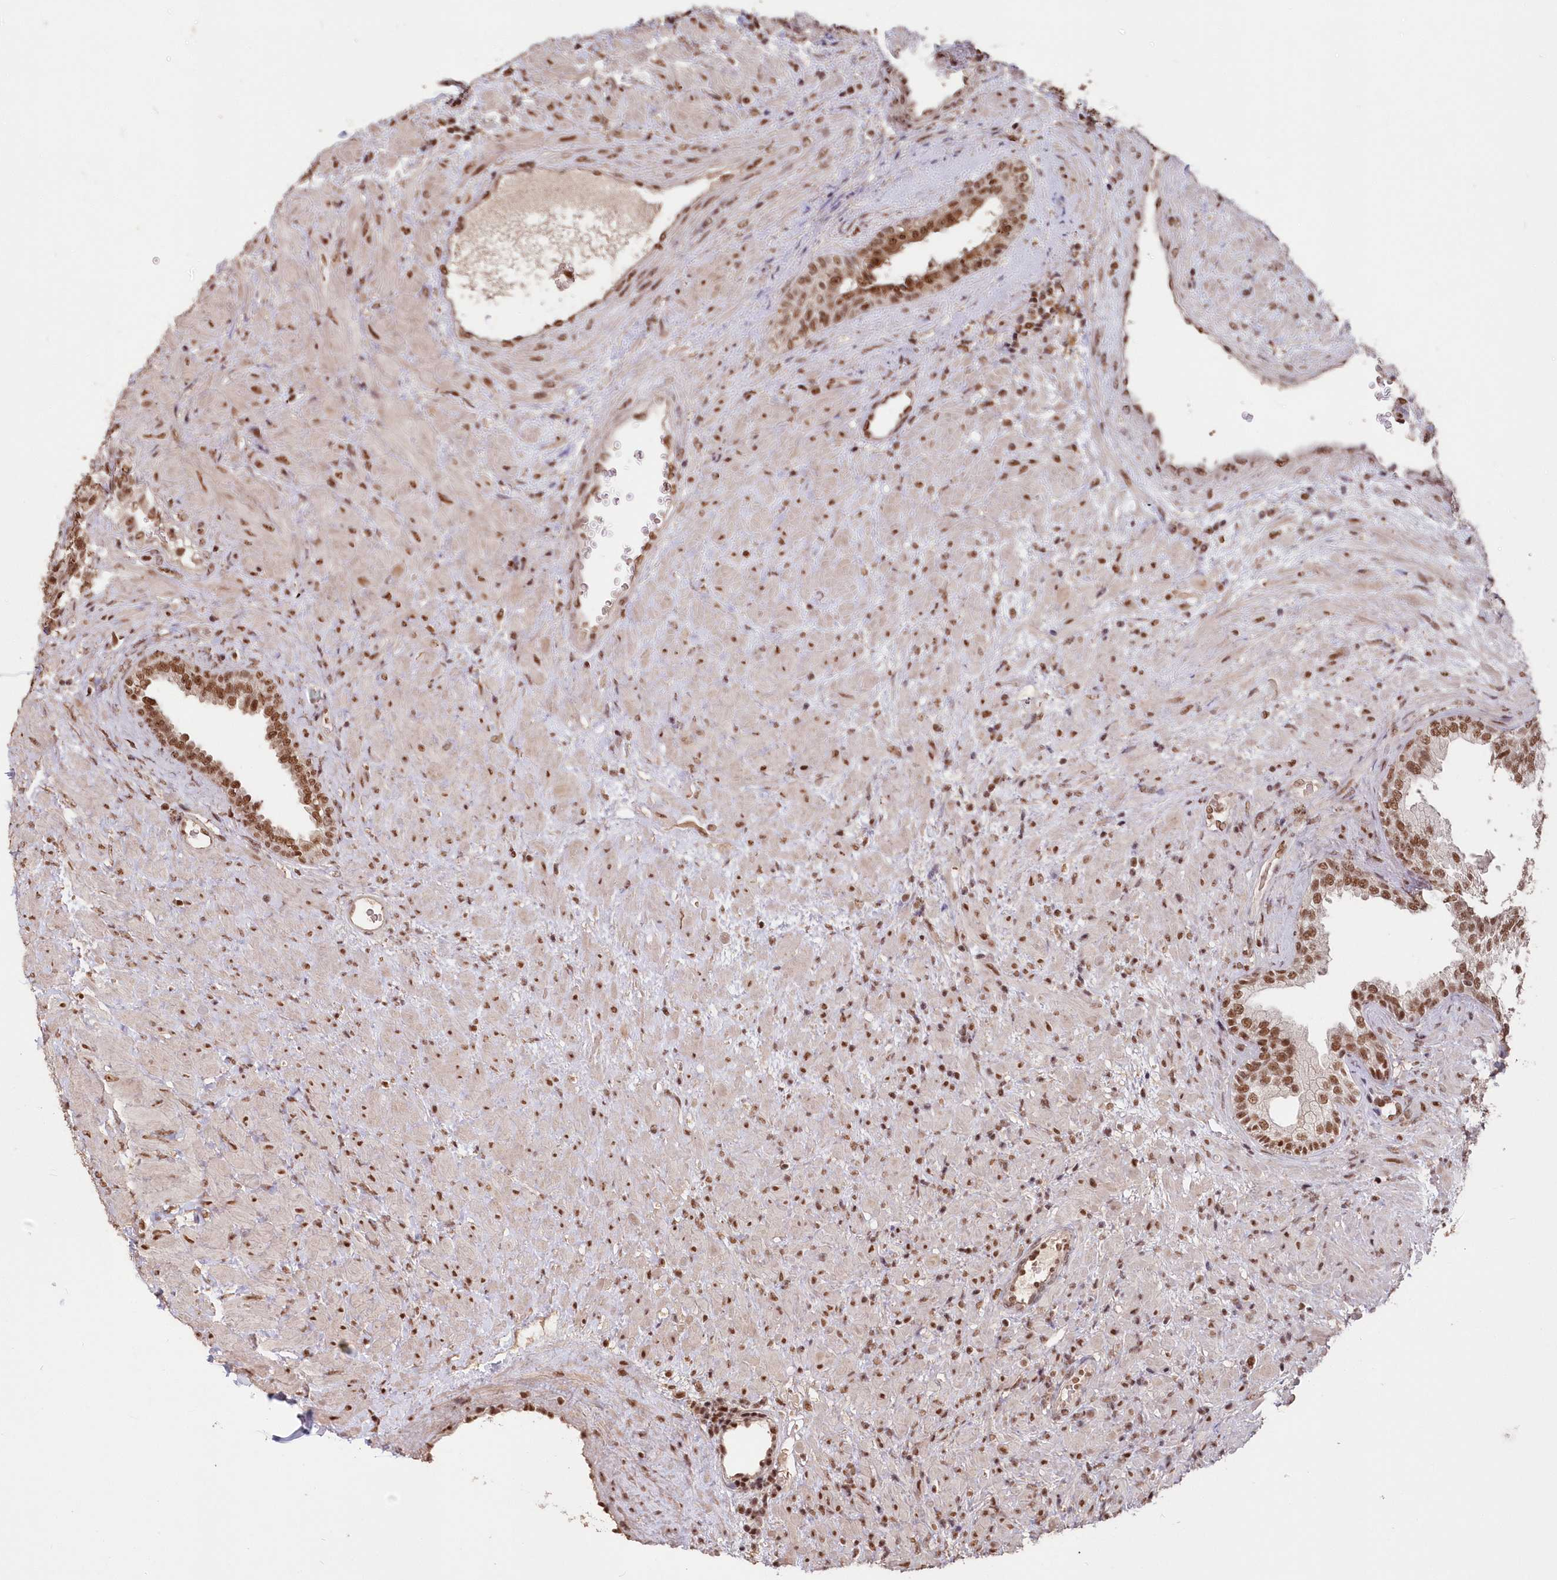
{"staining": {"intensity": "moderate", "quantity": ">75%", "location": "nuclear"}, "tissue": "prostate", "cell_type": "Glandular cells", "image_type": "normal", "snomed": [{"axis": "morphology", "description": "Normal tissue, NOS"}, {"axis": "topography", "description": "Prostate"}], "caption": "High-magnification brightfield microscopy of benign prostate stained with DAB (3,3'-diaminobenzidine) (brown) and counterstained with hematoxylin (blue). glandular cells exhibit moderate nuclear positivity is seen in about>75% of cells. Nuclei are stained in blue.", "gene": "PDS5A", "patient": {"sex": "male", "age": 76}}